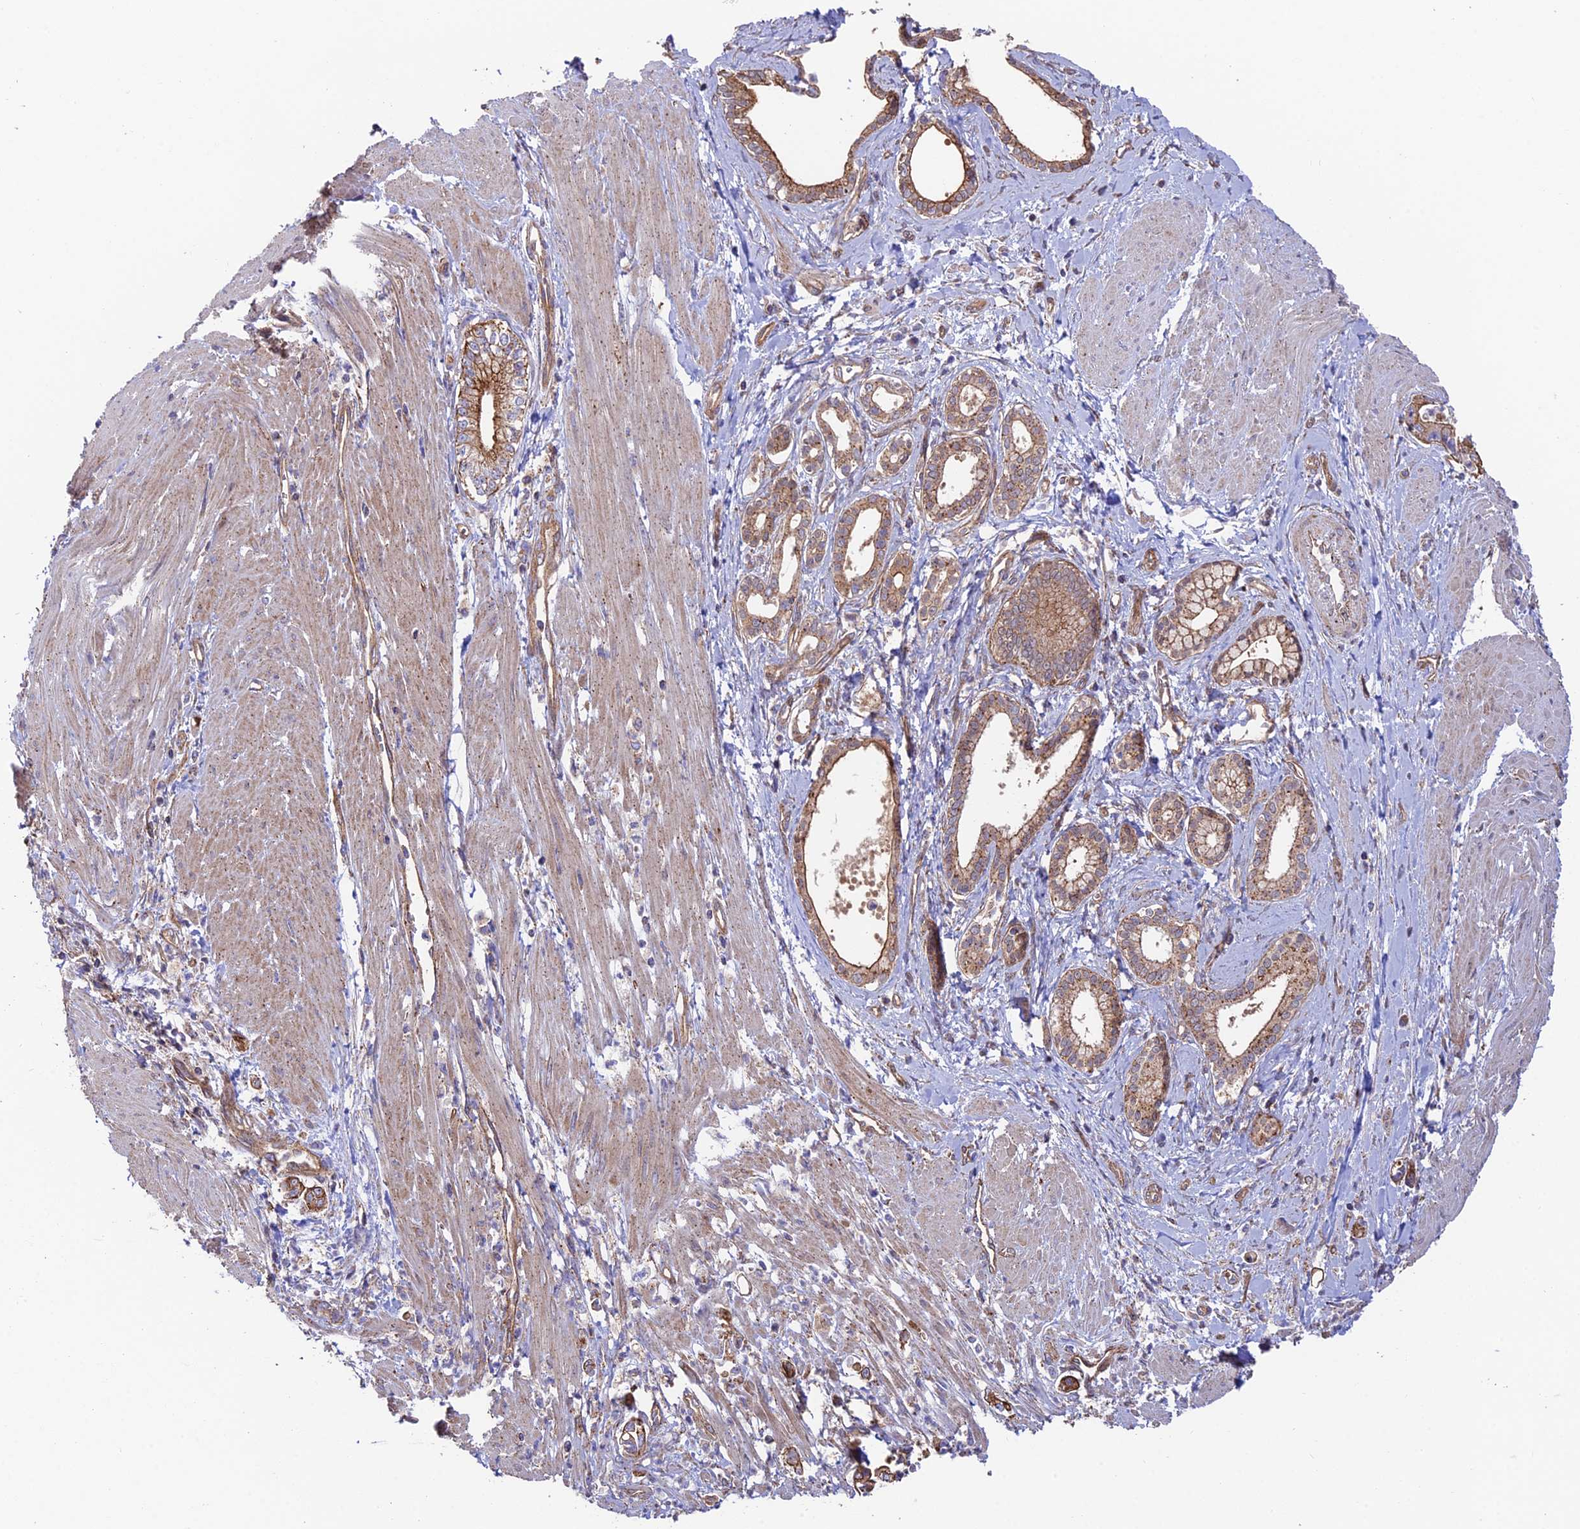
{"staining": {"intensity": "strong", "quantity": ">75%", "location": "cytoplasmic/membranous"}, "tissue": "pancreatic cancer", "cell_type": "Tumor cells", "image_type": "cancer", "snomed": [{"axis": "morphology", "description": "Adenocarcinoma, NOS"}, {"axis": "topography", "description": "Pancreas"}], "caption": "A brown stain shows strong cytoplasmic/membranous expression of a protein in human pancreatic cancer (adenocarcinoma) tumor cells.", "gene": "QRFP", "patient": {"sex": "male", "age": 78}}